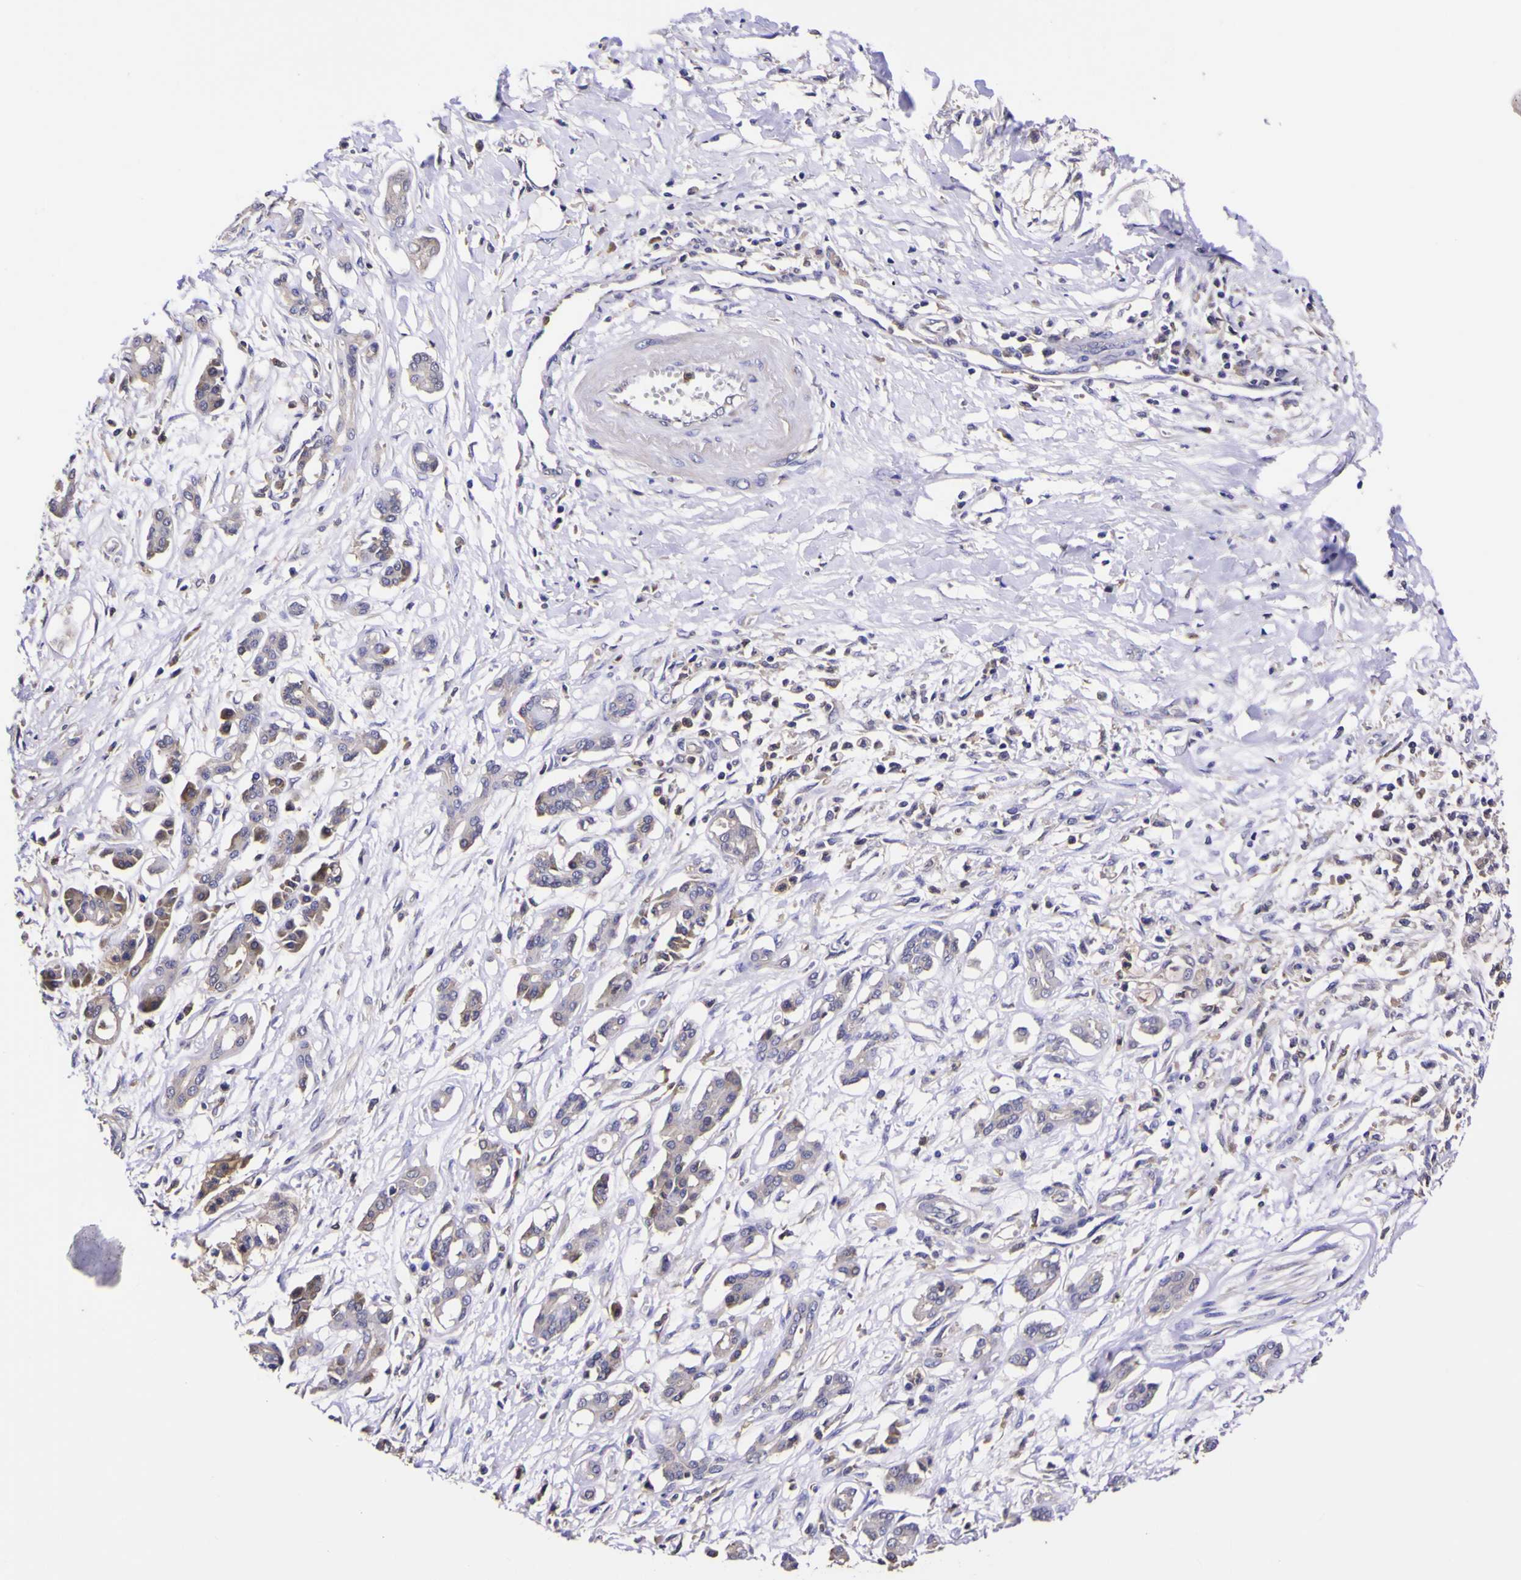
{"staining": {"intensity": "weak", "quantity": "<25%", "location": "cytoplasmic/membranous"}, "tissue": "pancreatic cancer", "cell_type": "Tumor cells", "image_type": "cancer", "snomed": [{"axis": "morphology", "description": "Adenocarcinoma, NOS"}, {"axis": "topography", "description": "Pancreas"}], "caption": "Tumor cells are negative for protein expression in human pancreatic cancer.", "gene": "MAPK14", "patient": {"sex": "male", "age": 56}}